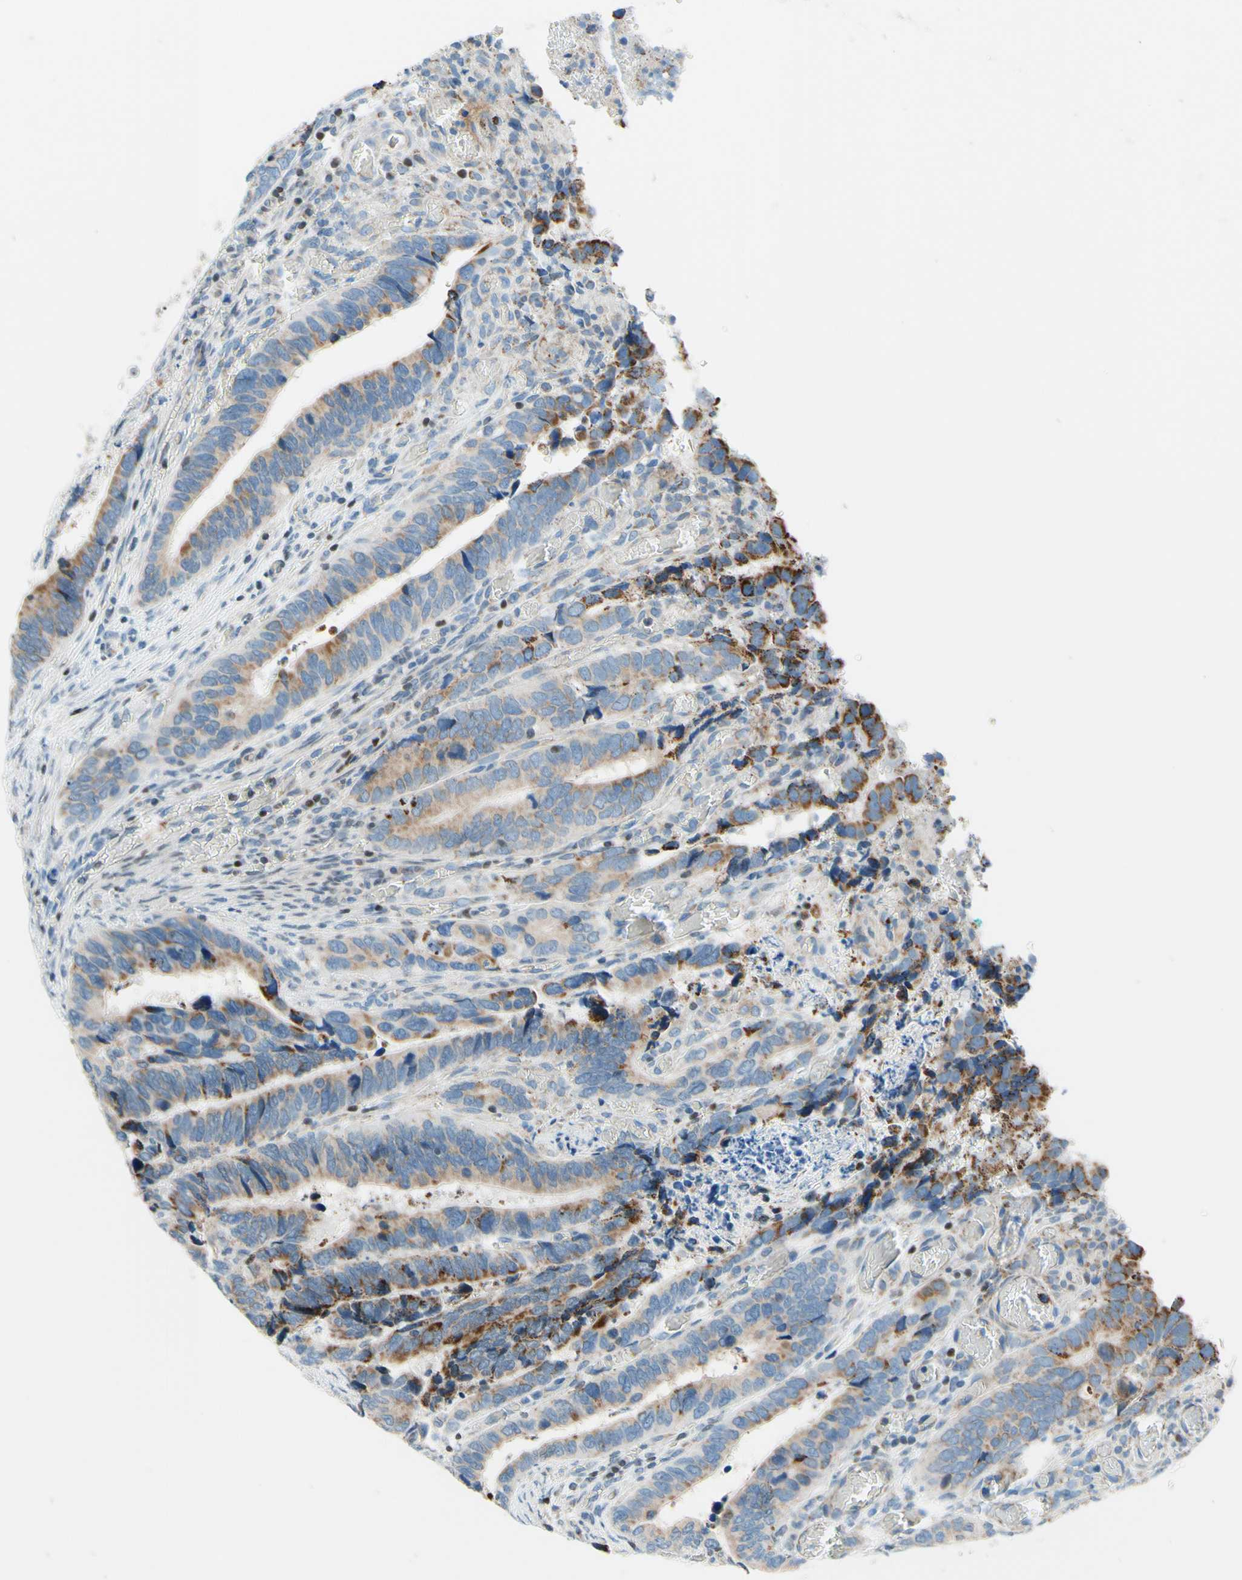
{"staining": {"intensity": "moderate", "quantity": ">75%", "location": "cytoplasmic/membranous"}, "tissue": "colorectal cancer", "cell_type": "Tumor cells", "image_type": "cancer", "snomed": [{"axis": "morphology", "description": "Adenocarcinoma, NOS"}, {"axis": "topography", "description": "Colon"}], "caption": "Colorectal cancer (adenocarcinoma) stained with immunohistochemistry shows moderate cytoplasmic/membranous staining in about >75% of tumor cells.", "gene": "CBX7", "patient": {"sex": "male", "age": 72}}